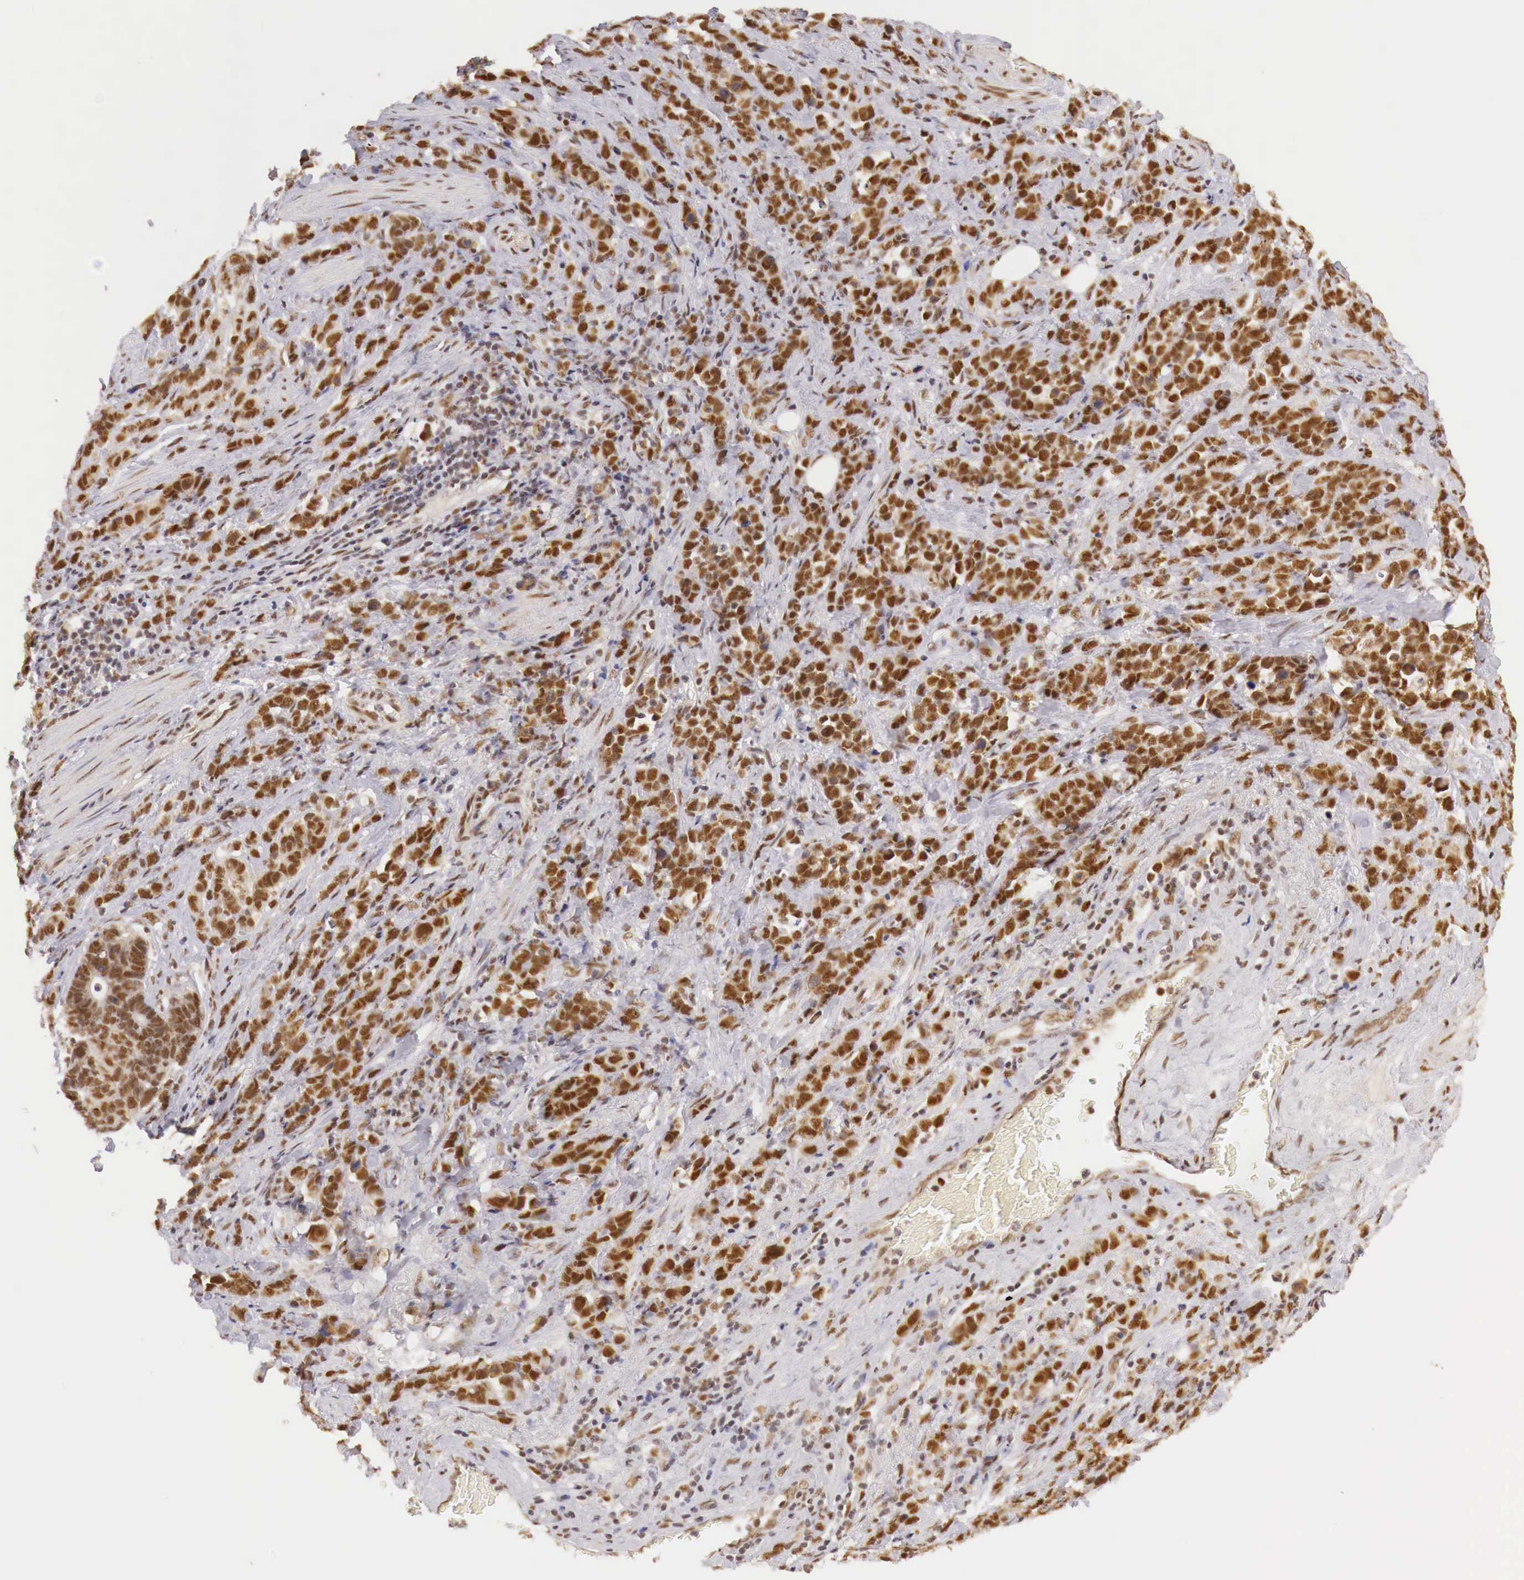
{"staining": {"intensity": "strong", "quantity": ">75%", "location": "cytoplasmic/membranous,nuclear"}, "tissue": "stomach cancer", "cell_type": "Tumor cells", "image_type": "cancer", "snomed": [{"axis": "morphology", "description": "Adenocarcinoma, NOS"}, {"axis": "topography", "description": "Stomach, upper"}], "caption": "A brown stain shows strong cytoplasmic/membranous and nuclear expression of a protein in human stomach adenocarcinoma tumor cells.", "gene": "GPKOW", "patient": {"sex": "male", "age": 71}}